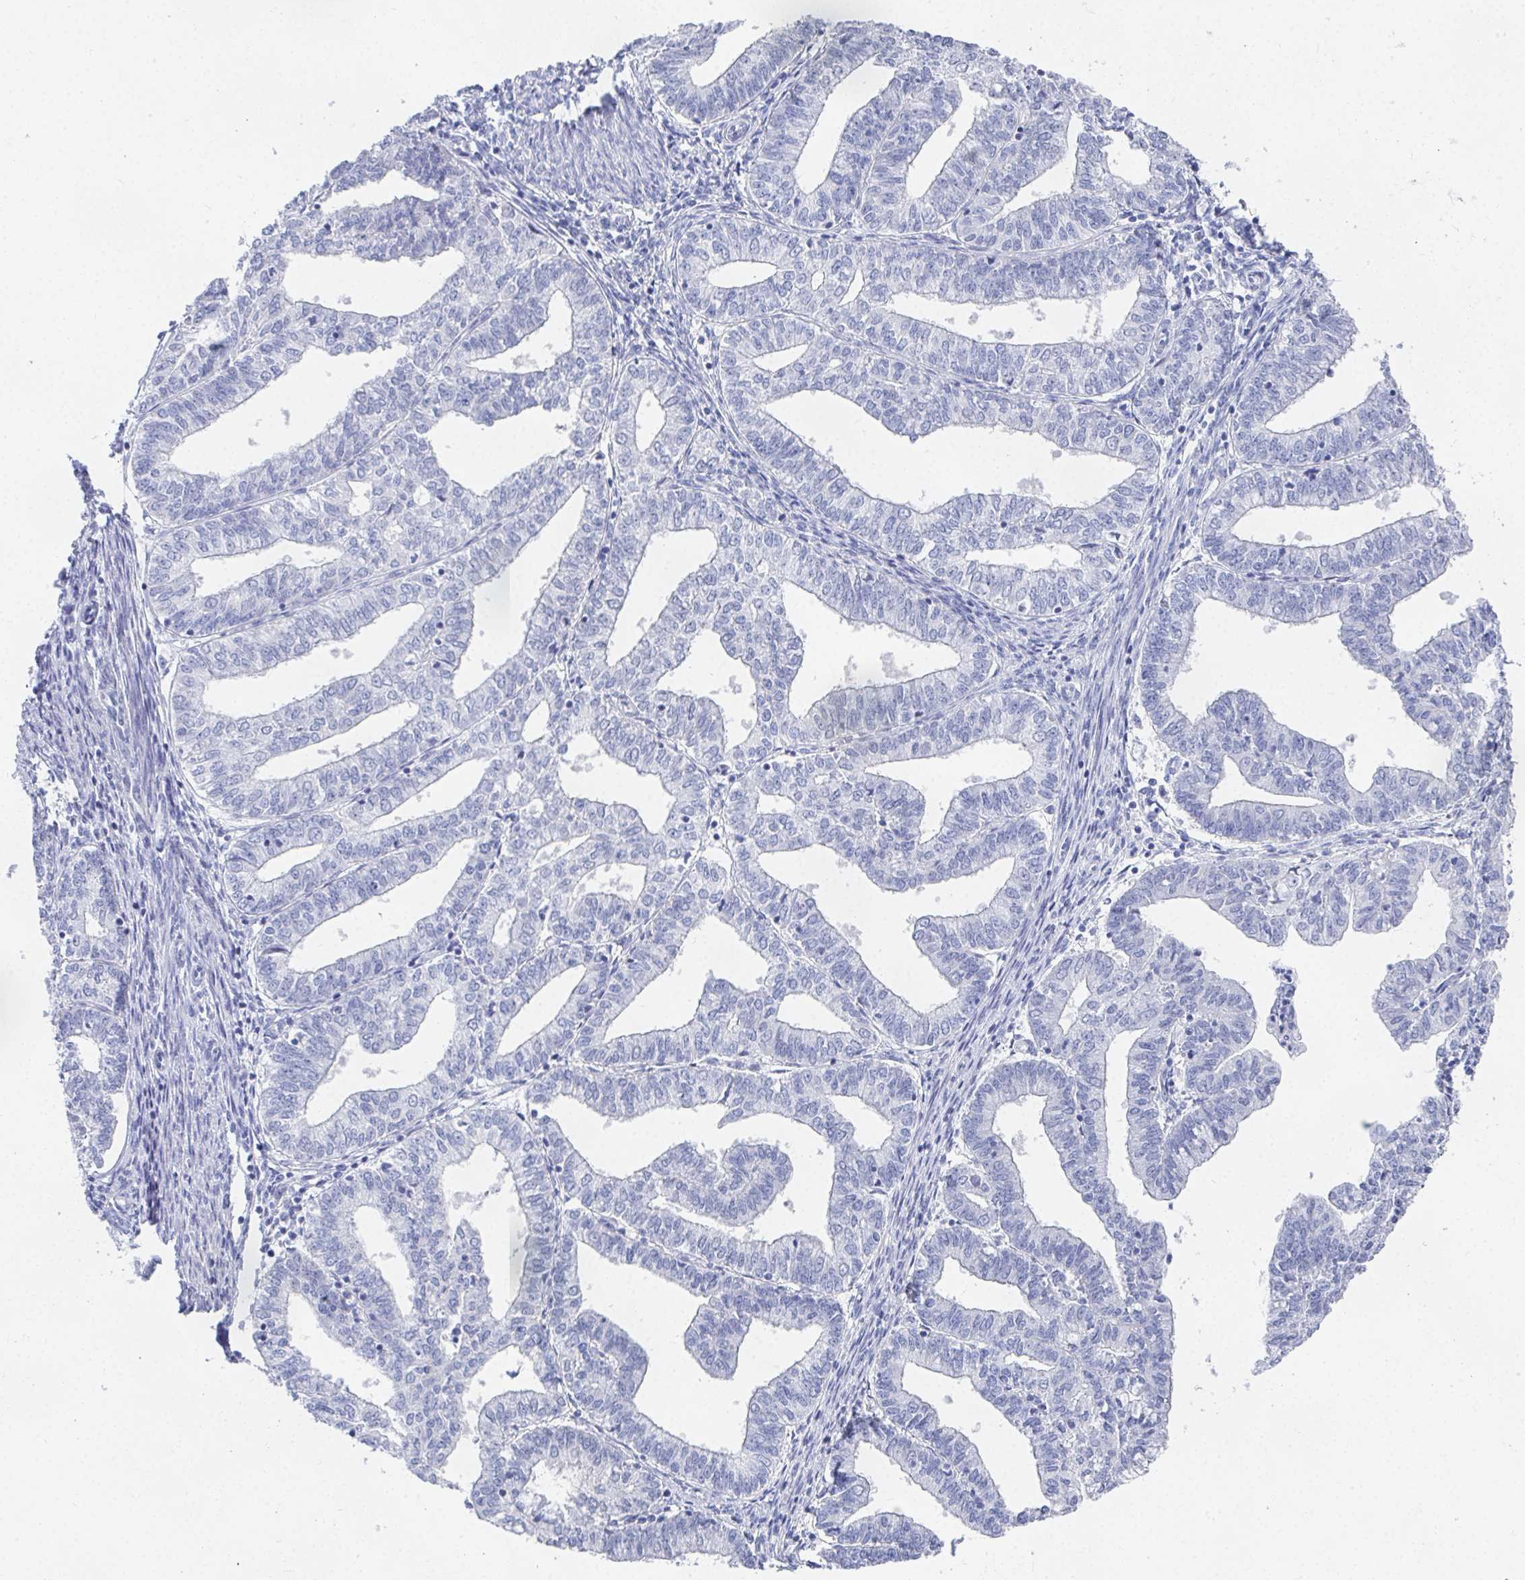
{"staining": {"intensity": "negative", "quantity": "none", "location": "none"}, "tissue": "endometrial cancer", "cell_type": "Tumor cells", "image_type": "cancer", "snomed": [{"axis": "morphology", "description": "Adenocarcinoma, NOS"}, {"axis": "topography", "description": "Endometrium"}], "caption": "The histopathology image demonstrates no significant staining in tumor cells of endometrial cancer (adenocarcinoma).", "gene": "GRIA1", "patient": {"sex": "female", "age": 61}}